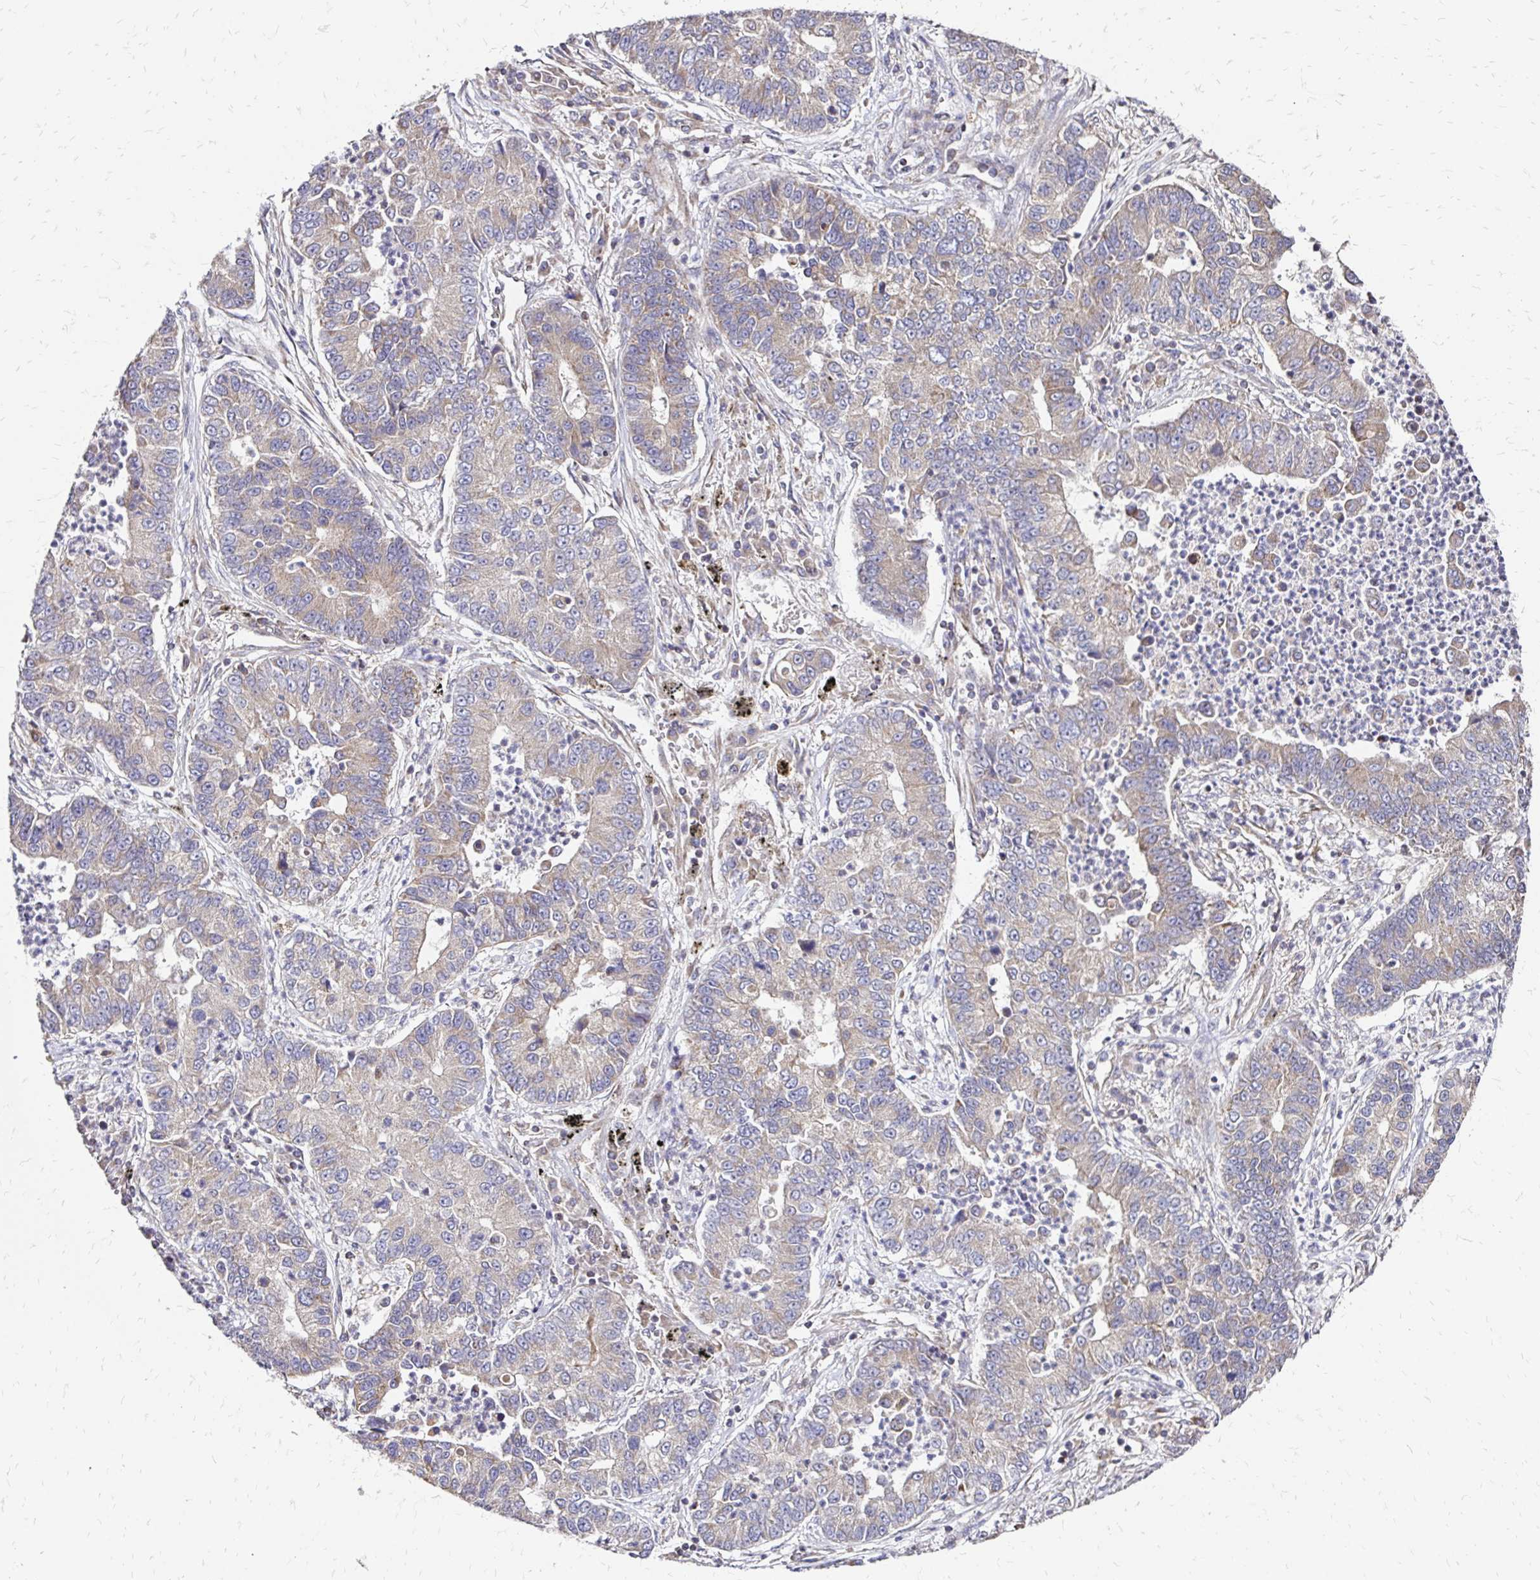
{"staining": {"intensity": "weak", "quantity": "25%-75%", "location": "cytoplasmic/membranous"}, "tissue": "lung cancer", "cell_type": "Tumor cells", "image_type": "cancer", "snomed": [{"axis": "morphology", "description": "Adenocarcinoma, NOS"}, {"axis": "topography", "description": "Lung"}], "caption": "An image of adenocarcinoma (lung) stained for a protein exhibits weak cytoplasmic/membranous brown staining in tumor cells.", "gene": "ZW10", "patient": {"sex": "female", "age": 57}}